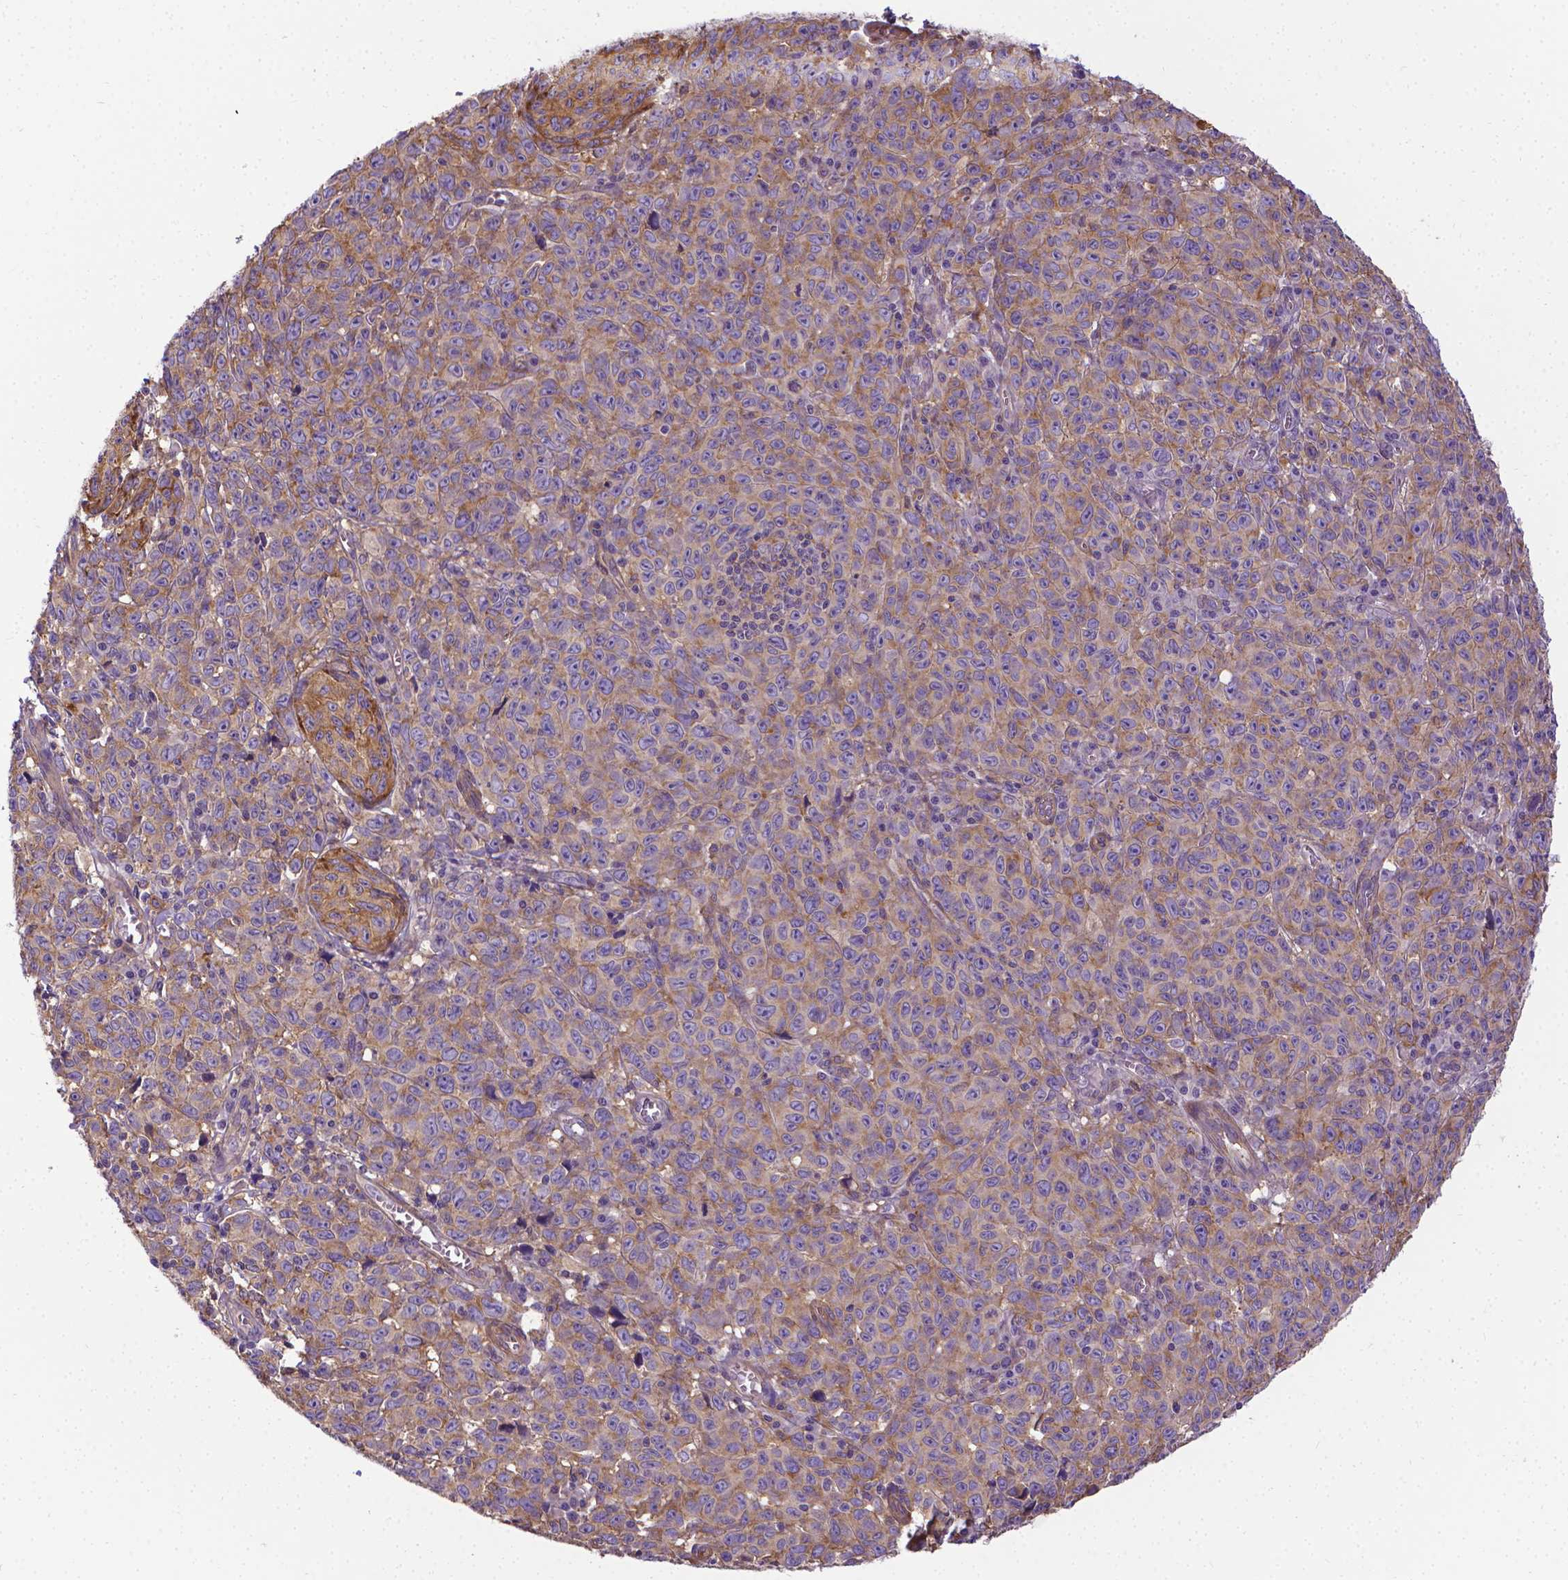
{"staining": {"intensity": "moderate", "quantity": "25%-75%", "location": "cytoplasmic/membranous"}, "tissue": "melanoma", "cell_type": "Tumor cells", "image_type": "cancer", "snomed": [{"axis": "morphology", "description": "Malignant melanoma, NOS"}, {"axis": "topography", "description": "Vulva, labia, clitoris and Bartholin´s gland, NO"}], "caption": "IHC staining of malignant melanoma, which displays medium levels of moderate cytoplasmic/membranous expression in approximately 25%-75% of tumor cells indicating moderate cytoplasmic/membranous protein positivity. The staining was performed using DAB (brown) for protein detection and nuclei were counterstained in hematoxylin (blue).", "gene": "CFAP299", "patient": {"sex": "female", "age": 75}}